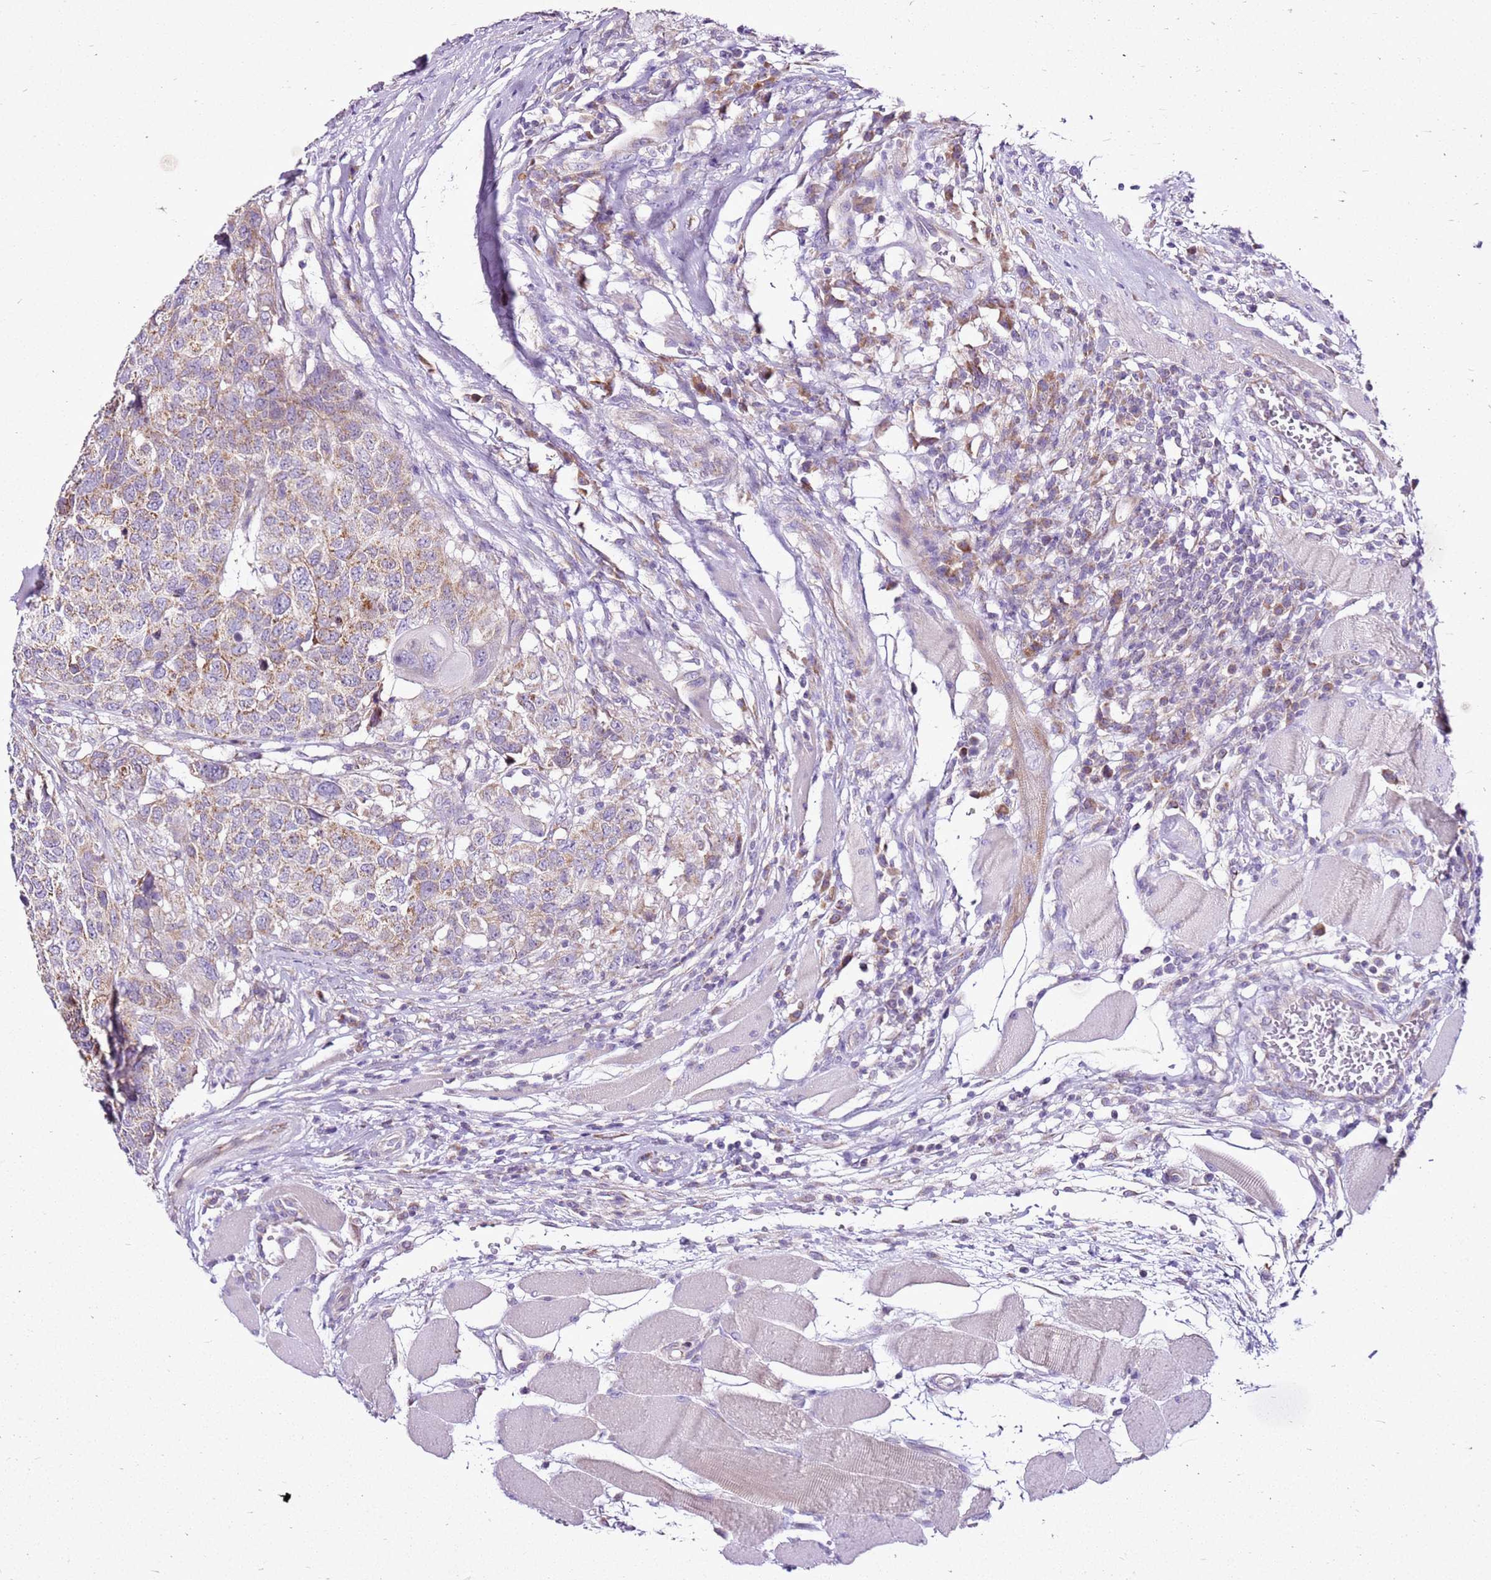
{"staining": {"intensity": "moderate", "quantity": ">75%", "location": "cytoplasmic/membranous"}, "tissue": "head and neck cancer", "cell_type": "Tumor cells", "image_type": "cancer", "snomed": [{"axis": "morphology", "description": "Squamous cell carcinoma, NOS"}, {"axis": "topography", "description": "Head-Neck"}], "caption": "Head and neck cancer (squamous cell carcinoma) was stained to show a protein in brown. There is medium levels of moderate cytoplasmic/membranous positivity in approximately >75% of tumor cells. (IHC, brightfield microscopy, high magnification).", "gene": "MRPL36", "patient": {"sex": "male", "age": 66}}